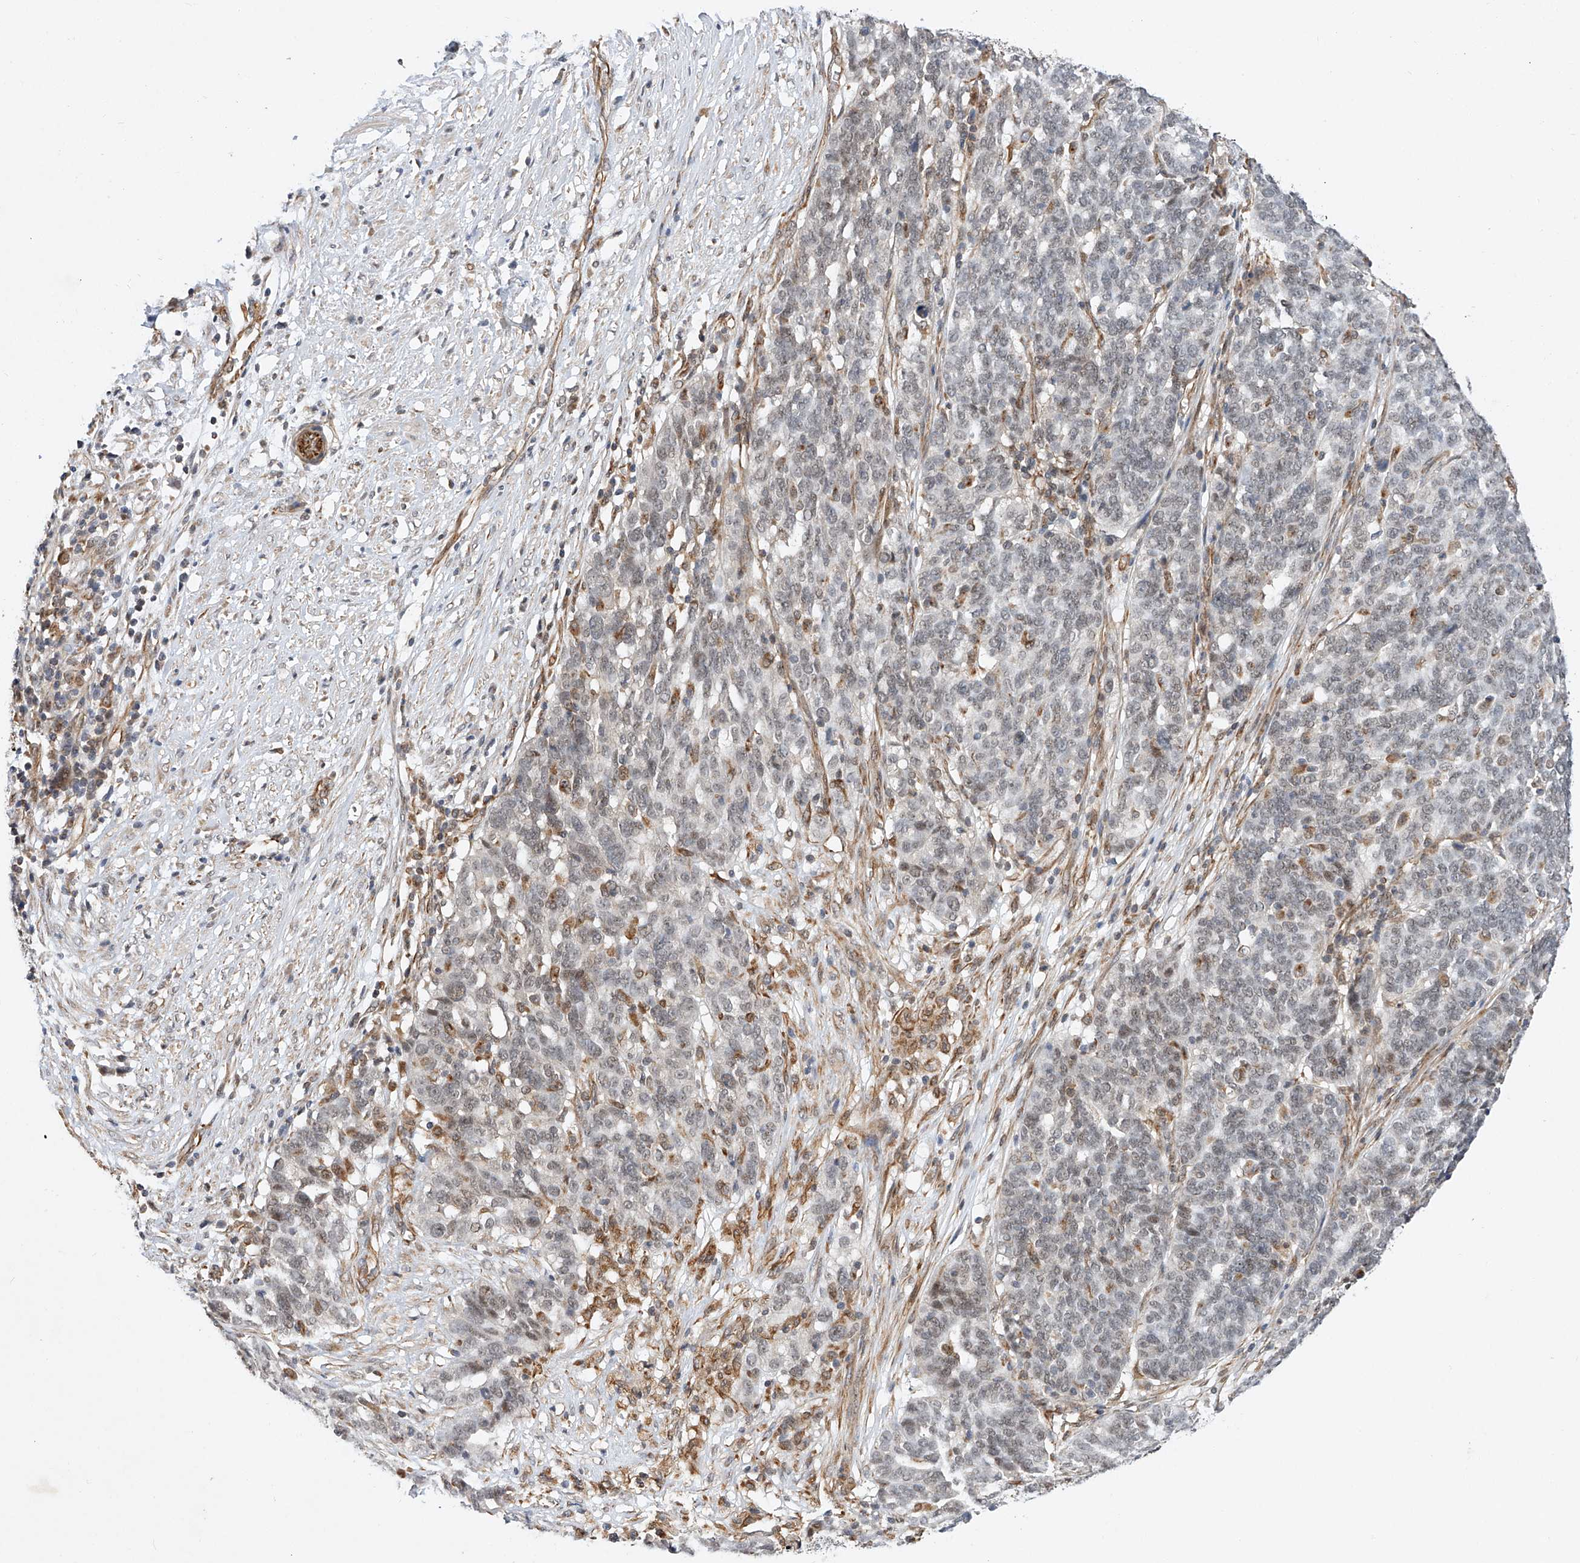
{"staining": {"intensity": "moderate", "quantity": "<25%", "location": "nuclear"}, "tissue": "ovarian cancer", "cell_type": "Tumor cells", "image_type": "cancer", "snomed": [{"axis": "morphology", "description": "Cystadenocarcinoma, serous, NOS"}, {"axis": "topography", "description": "Ovary"}], "caption": "A brown stain labels moderate nuclear staining of a protein in ovarian cancer (serous cystadenocarcinoma) tumor cells.", "gene": "AMD1", "patient": {"sex": "female", "age": 59}}